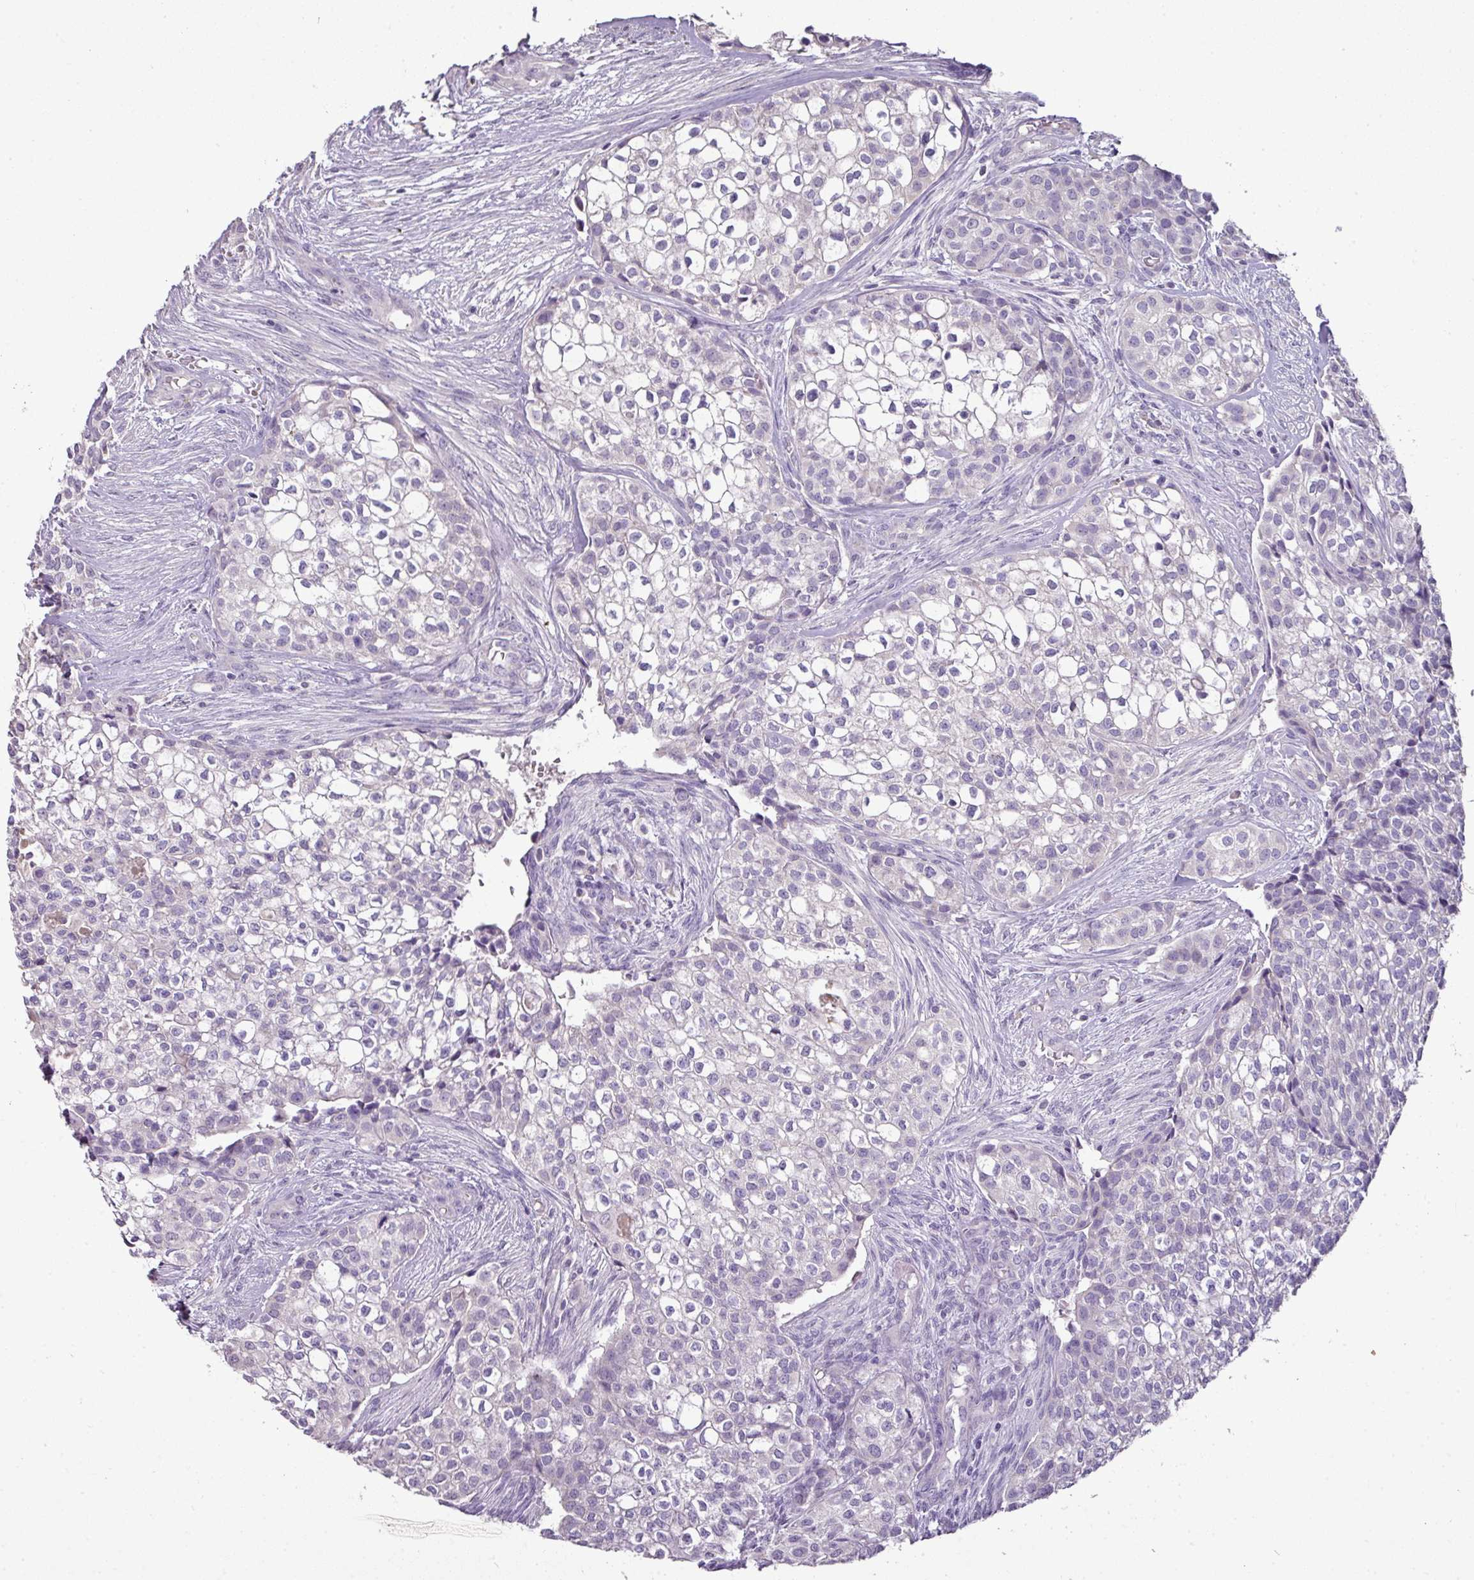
{"staining": {"intensity": "negative", "quantity": "none", "location": "none"}, "tissue": "head and neck cancer", "cell_type": "Tumor cells", "image_type": "cancer", "snomed": [{"axis": "morphology", "description": "Adenocarcinoma, NOS"}, {"axis": "topography", "description": "Head-Neck"}], "caption": "This is an immunohistochemistry (IHC) micrograph of adenocarcinoma (head and neck). There is no staining in tumor cells.", "gene": "BRINP2", "patient": {"sex": "male", "age": 81}}